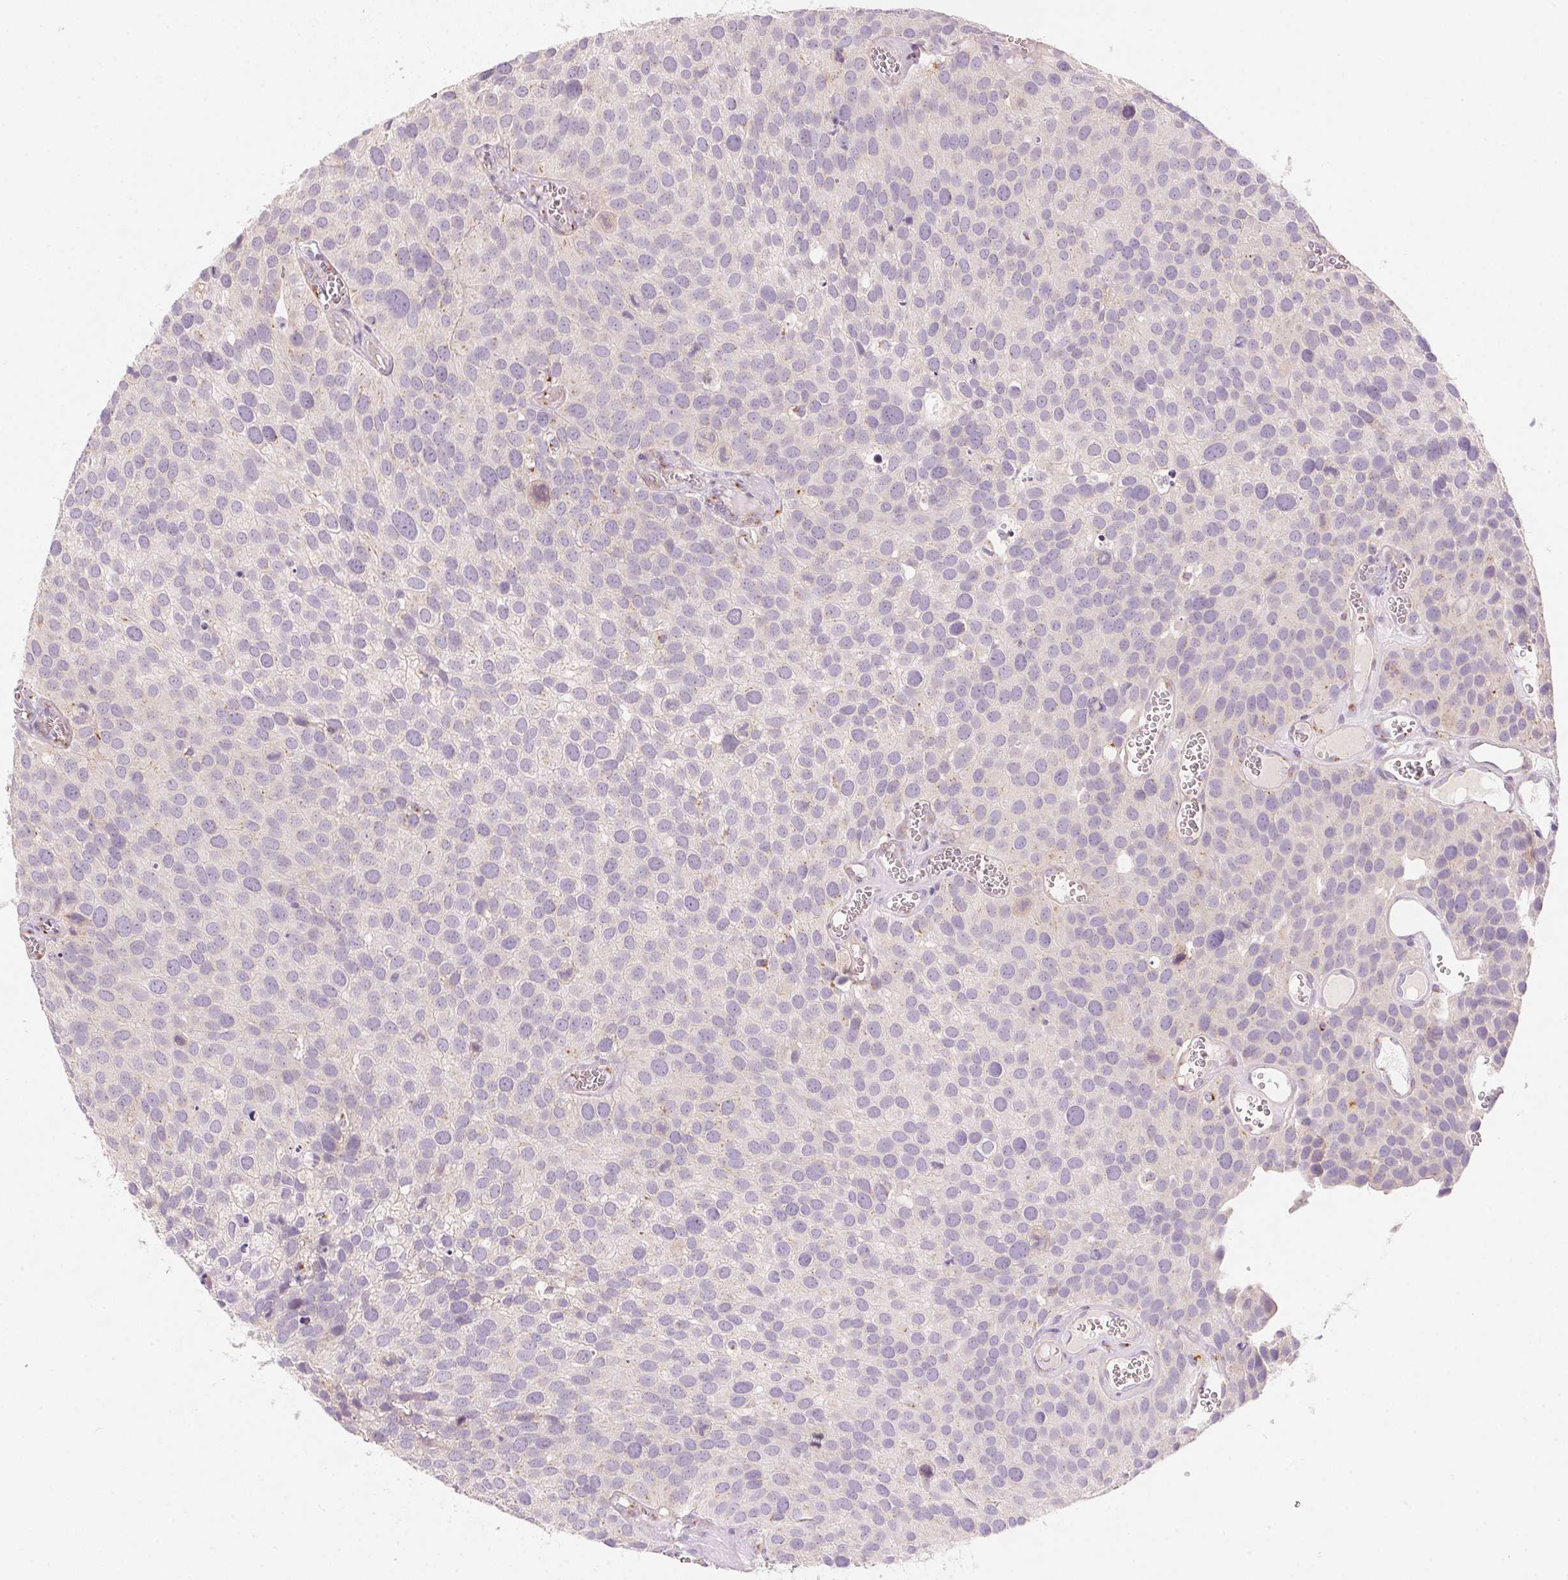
{"staining": {"intensity": "weak", "quantity": "25%-75%", "location": "cytoplasmic/membranous"}, "tissue": "urothelial cancer", "cell_type": "Tumor cells", "image_type": "cancer", "snomed": [{"axis": "morphology", "description": "Urothelial carcinoma, Low grade"}, {"axis": "topography", "description": "Urinary bladder"}], "caption": "Tumor cells demonstrate weak cytoplasmic/membranous positivity in approximately 25%-75% of cells in urothelial cancer.", "gene": "DRAM2", "patient": {"sex": "female", "age": 69}}